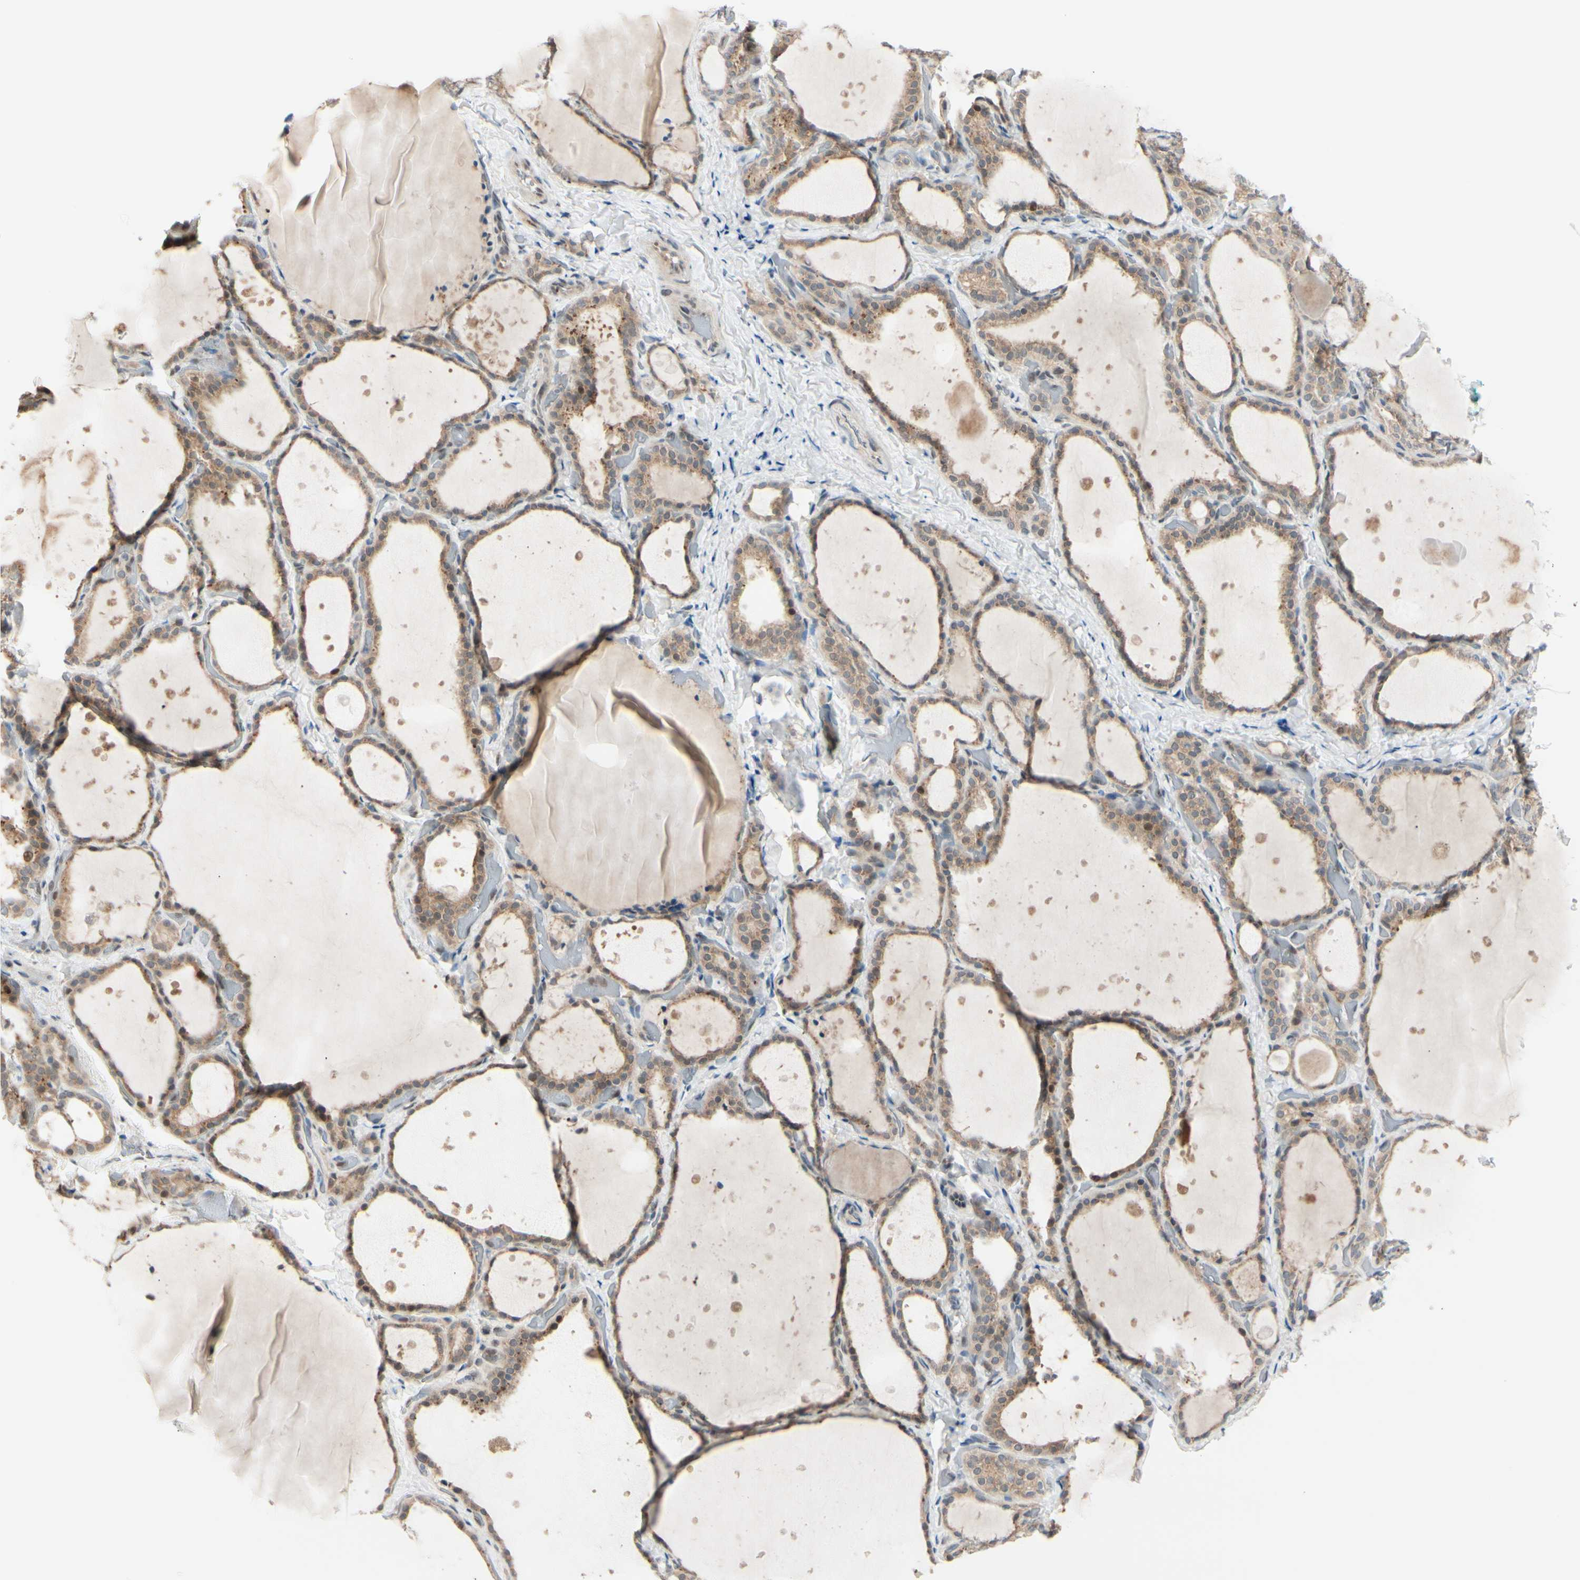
{"staining": {"intensity": "moderate", "quantity": ">75%", "location": "cytoplasmic/membranous,nuclear"}, "tissue": "thyroid gland", "cell_type": "Glandular cells", "image_type": "normal", "snomed": [{"axis": "morphology", "description": "Normal tissue, NOS"}, {"axis": "topography", "description": "Thyroid gland"}], "caption": "This image shows IHC staining of normal thyroid gland, with medium moderate cytoplasmic/membranous,nuclear positivity in about >75% of glandular cells.", "gene": "PTTG1", "patient": {"sex": "female", "age": 44}}